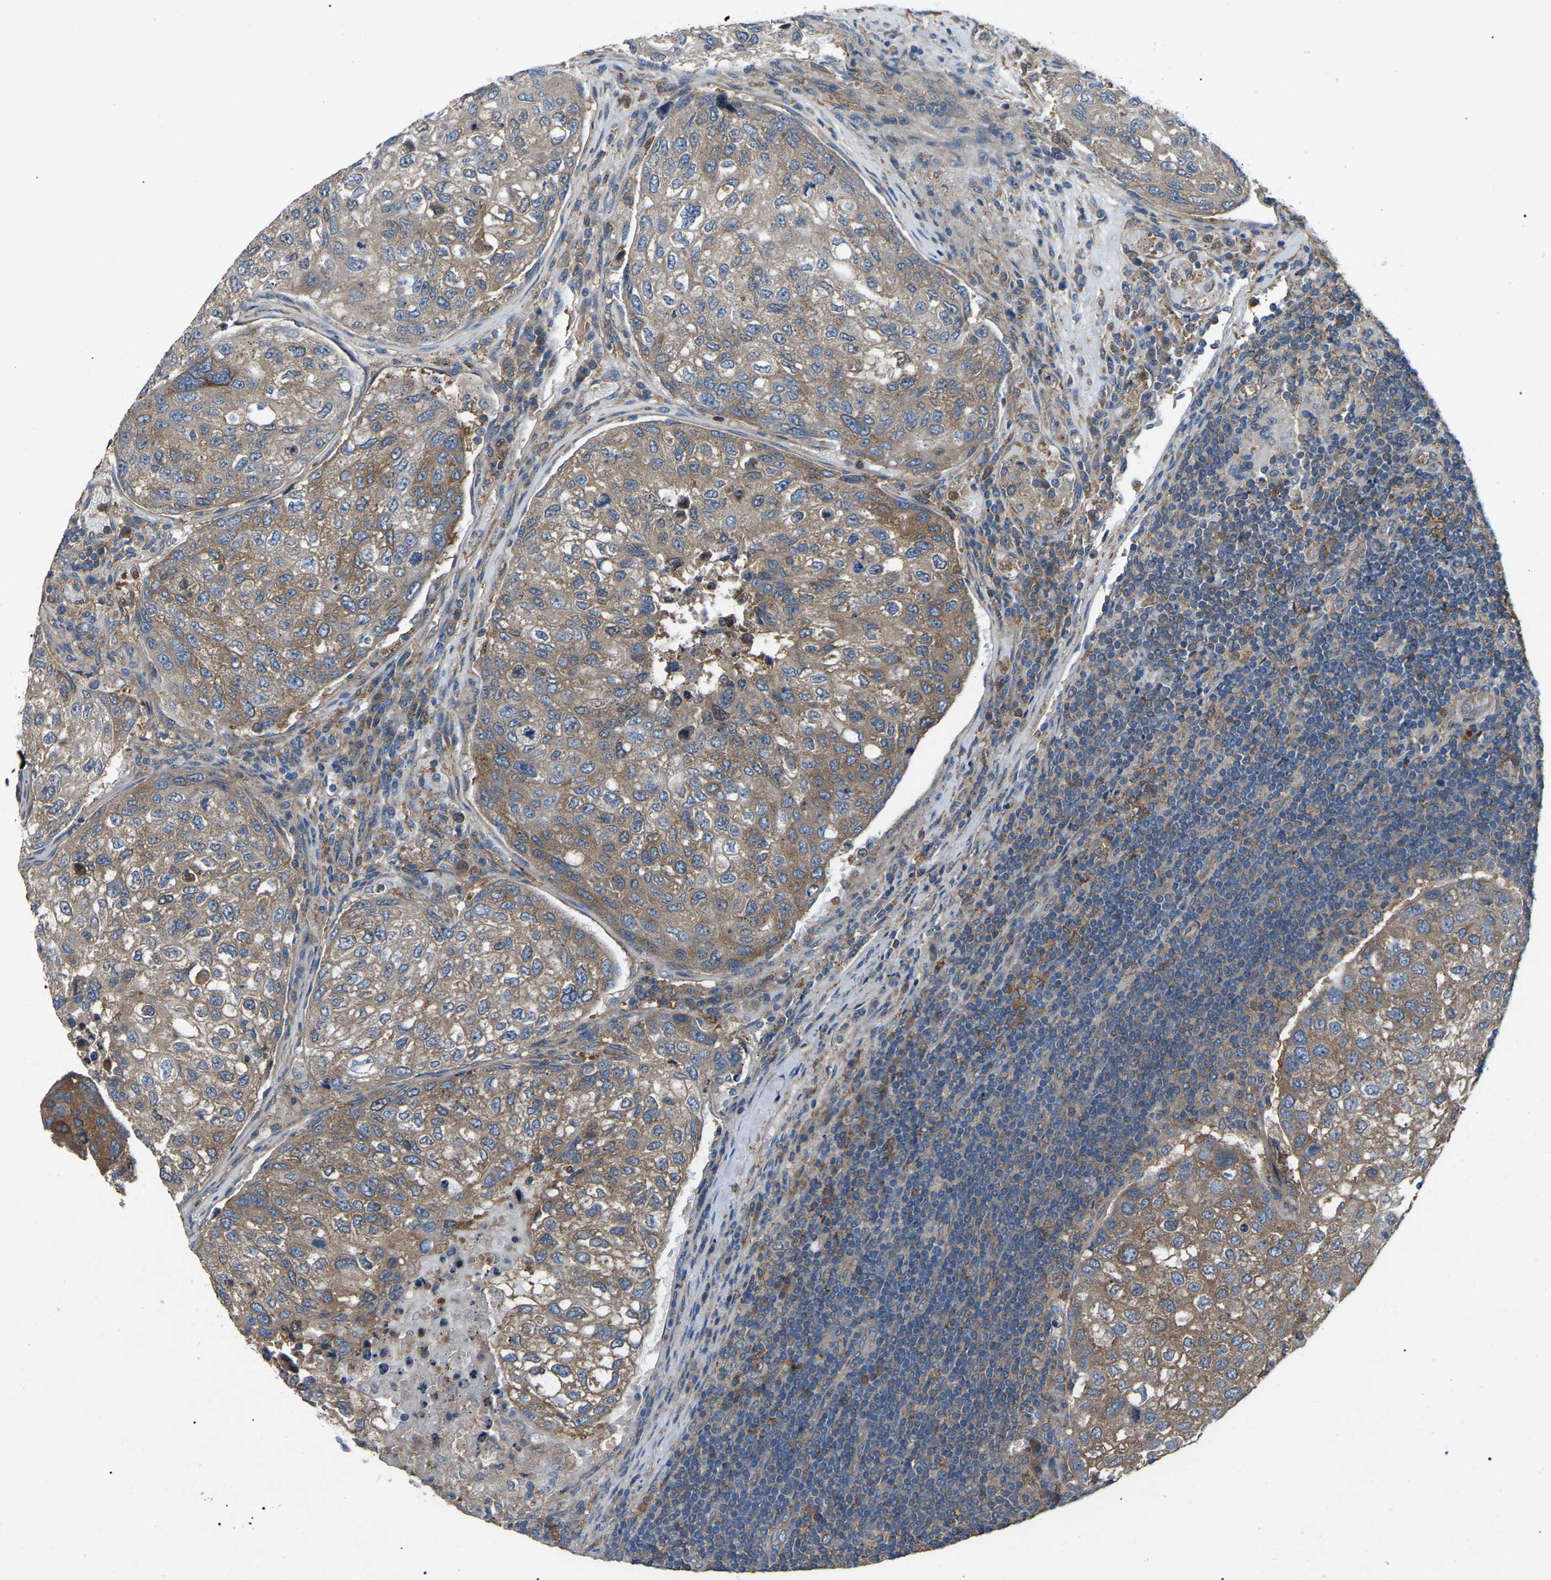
{"staining": {"intensity": "moderate", "quantity": "25%-75%", "location": "cytoplasmic/membranous"}, "tissue": "urothelial cancer", "cell_type": "Tumor cells", "image_type": "cancer", "snomed": [{"axis": "morphology", "description": "Urothelial carcinoma, High grade"}, {"axis": "topography", "description": "Lymph node"}, {"axis": "topography", "description": "Urinary bladder"}], "caption": "Immunohistochemical staining of human urothelial cancer demonstrates medium levels of moderate cytoplasmic/membranous staining in approximately 25%-75% of tumor cells.", "gene": "AIMP1", "patient": {"sex": "male", "age": 51}}